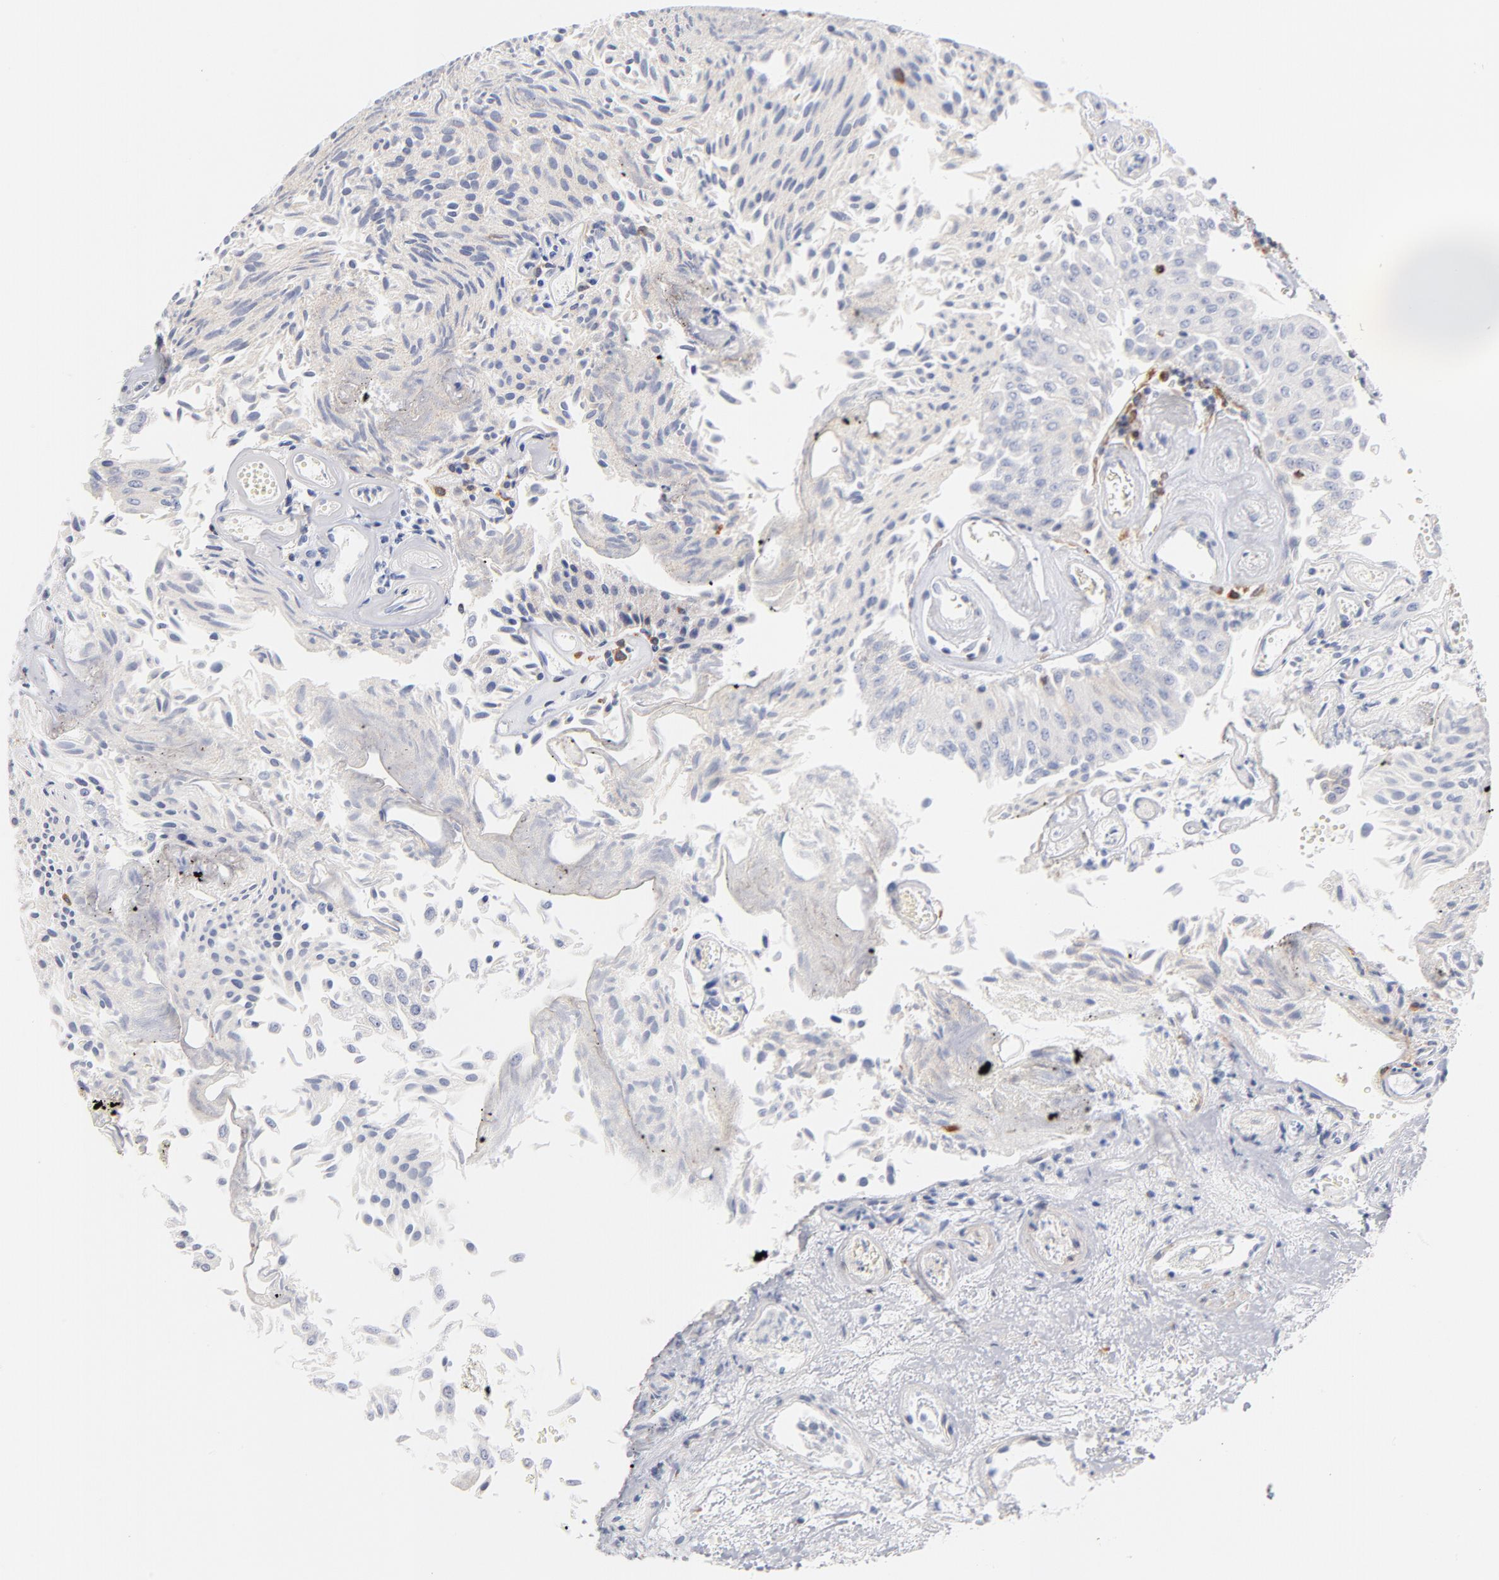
{"staining": {"intensity": "negative", "quantity": "none", "location": "none"}, "tissue": "urothelial cancer", "cell_type": "Tumor cells", "image_type": "cancer", "snomed": [{"axis": "morphology", "description": "Urothelial carcinoma, Low grade"}, {"axis": "topography", "description": "Urinary bladder"}], "caption": "Urothelial carcinoma (low-grade) was stained to show a protein in brown. There is no significant expression in tumor cells. (Brightfield microscopy of DAB (3,3'-diaminobenzidine) immunohistochemistry at high magnification).", "gene": "MID1", "patient": {"sex": "male", "age": 86}}